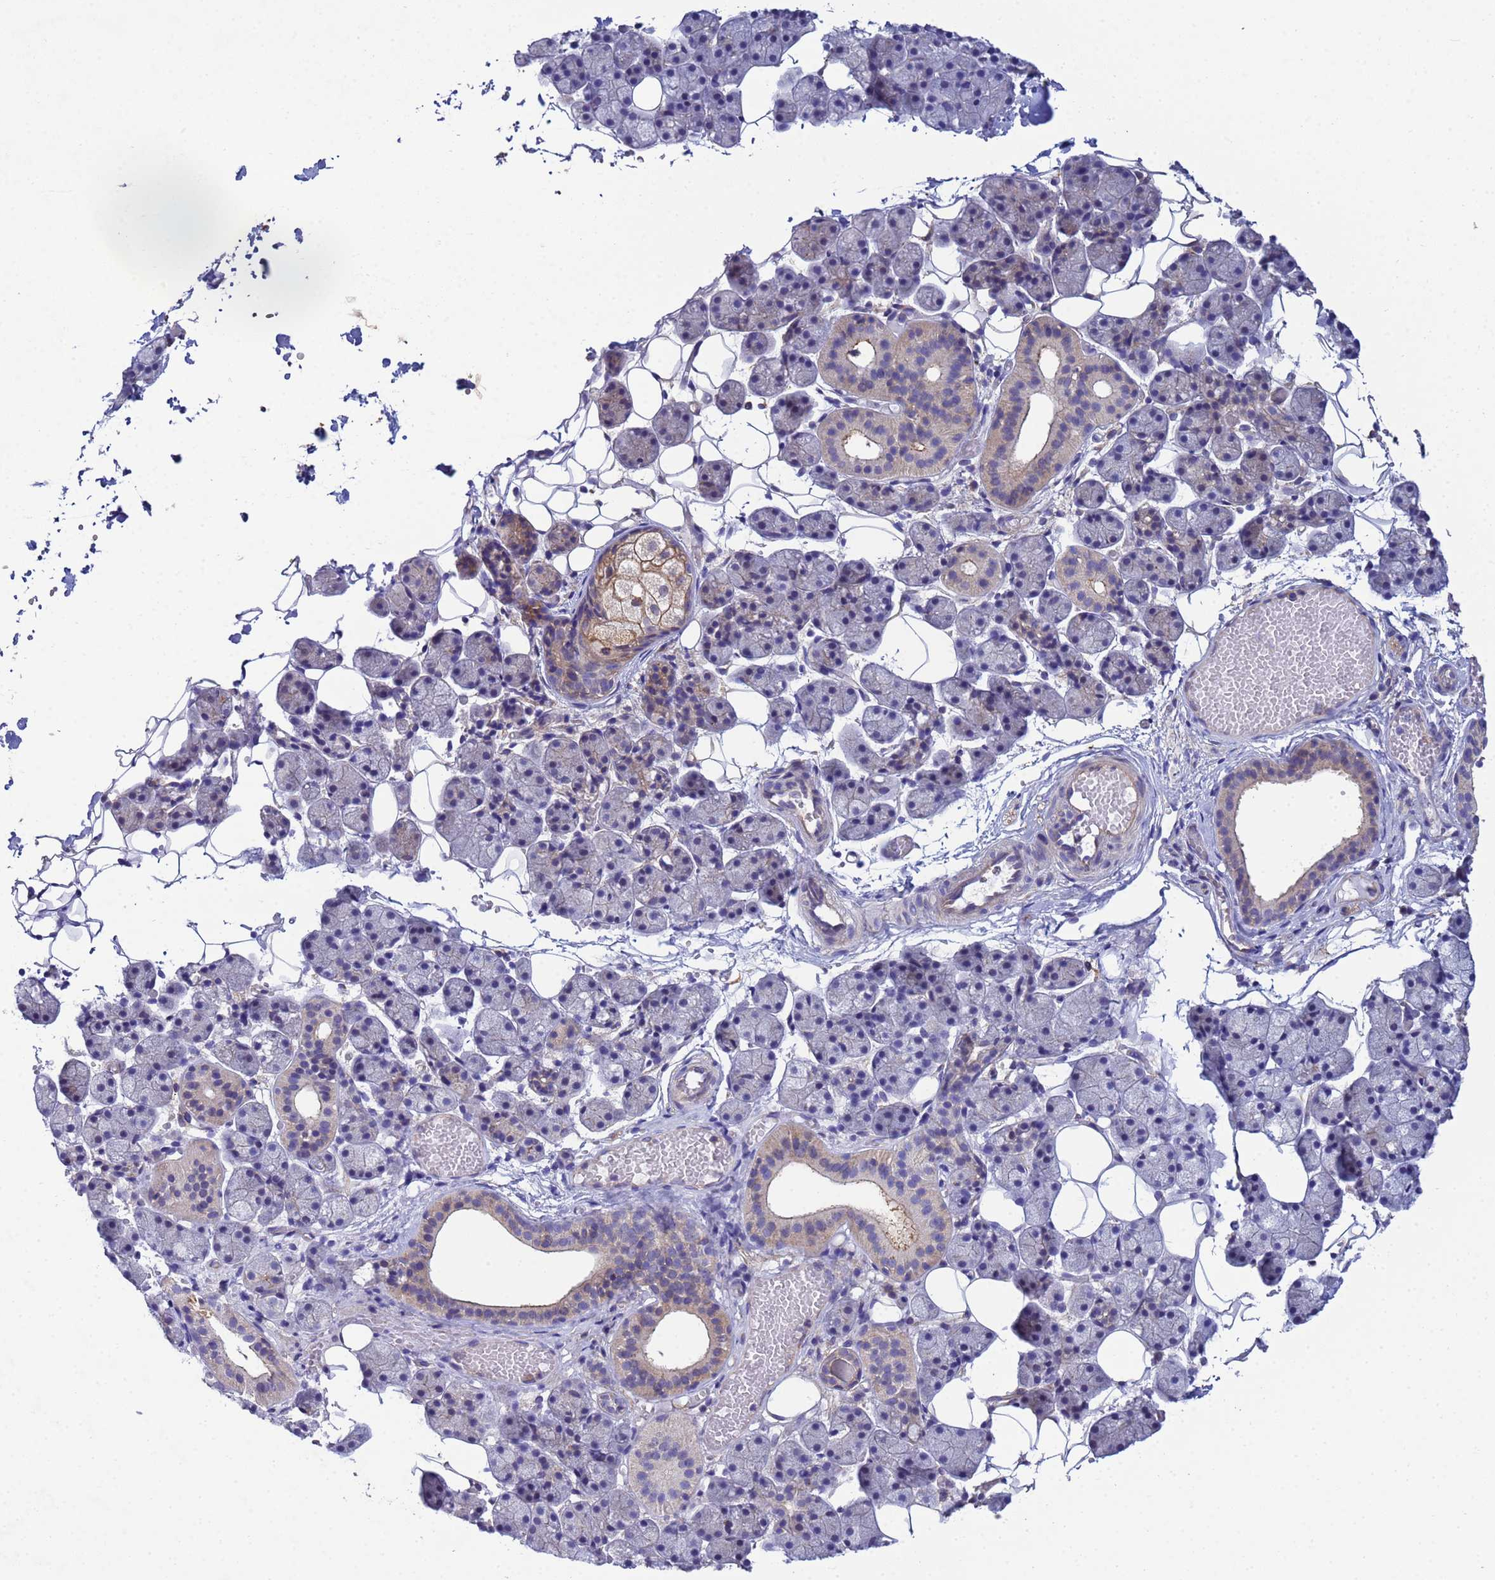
{"staining": {"intensity": "weak", "quantity": "<25%", "location": "cytoplasmic/membranous"}, "tissue": "salivary gland", "cell_type": "Glandular cells", "image_type": "normal", "snomed": [{"axis": "morphology", "description": "Normal tissue, NOS"}, {"axis": "topography", "description": "Salivary gland"}], "caption": "Immunohistochemistry histopathology image of unremarkable salivary gland: human salivary gland stained with DAB (3,3'-diaminobenzidine) demonstrates no significant protein positivity in glandular cells.", "gene": "CDC34", "patient": {"sex": "female", "age": 33}}